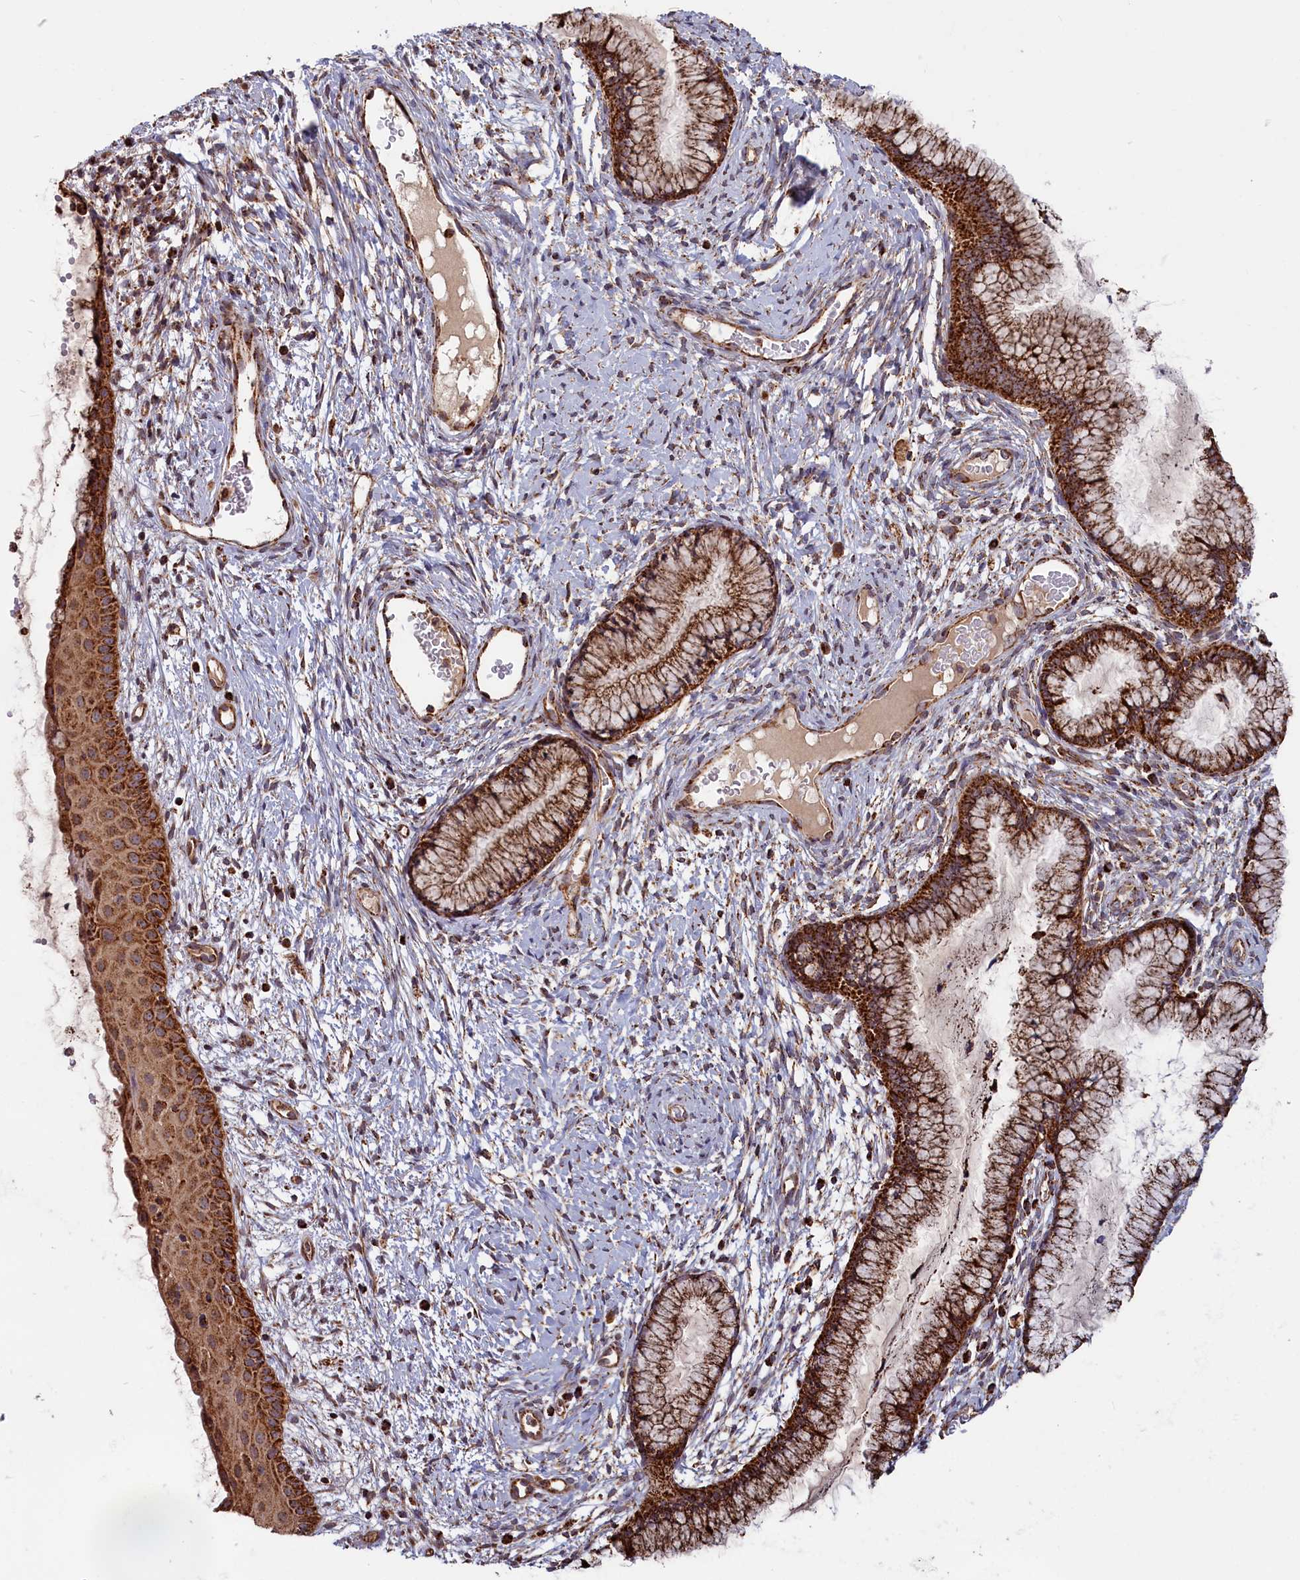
{"staining": {"intensity": "strong", "quantity": ">75%", "location": "cytoplasmic/membranous"}, "tissue": "cervix", "cell_type": "Glandular cells", "image_type": "normal", "snomed": [{"axis": "morphology", "description": "Normal tissue, NOS"}, {"axis": "topography", "description": "Cervix"}], "caption": "Cervix stained with a brown dye reveals strong cytoplasmic/membranous positive staining in about >75% of glandular cells.", "gene": "MACROD1", "patient": {"sex": "female", "age": 42}}